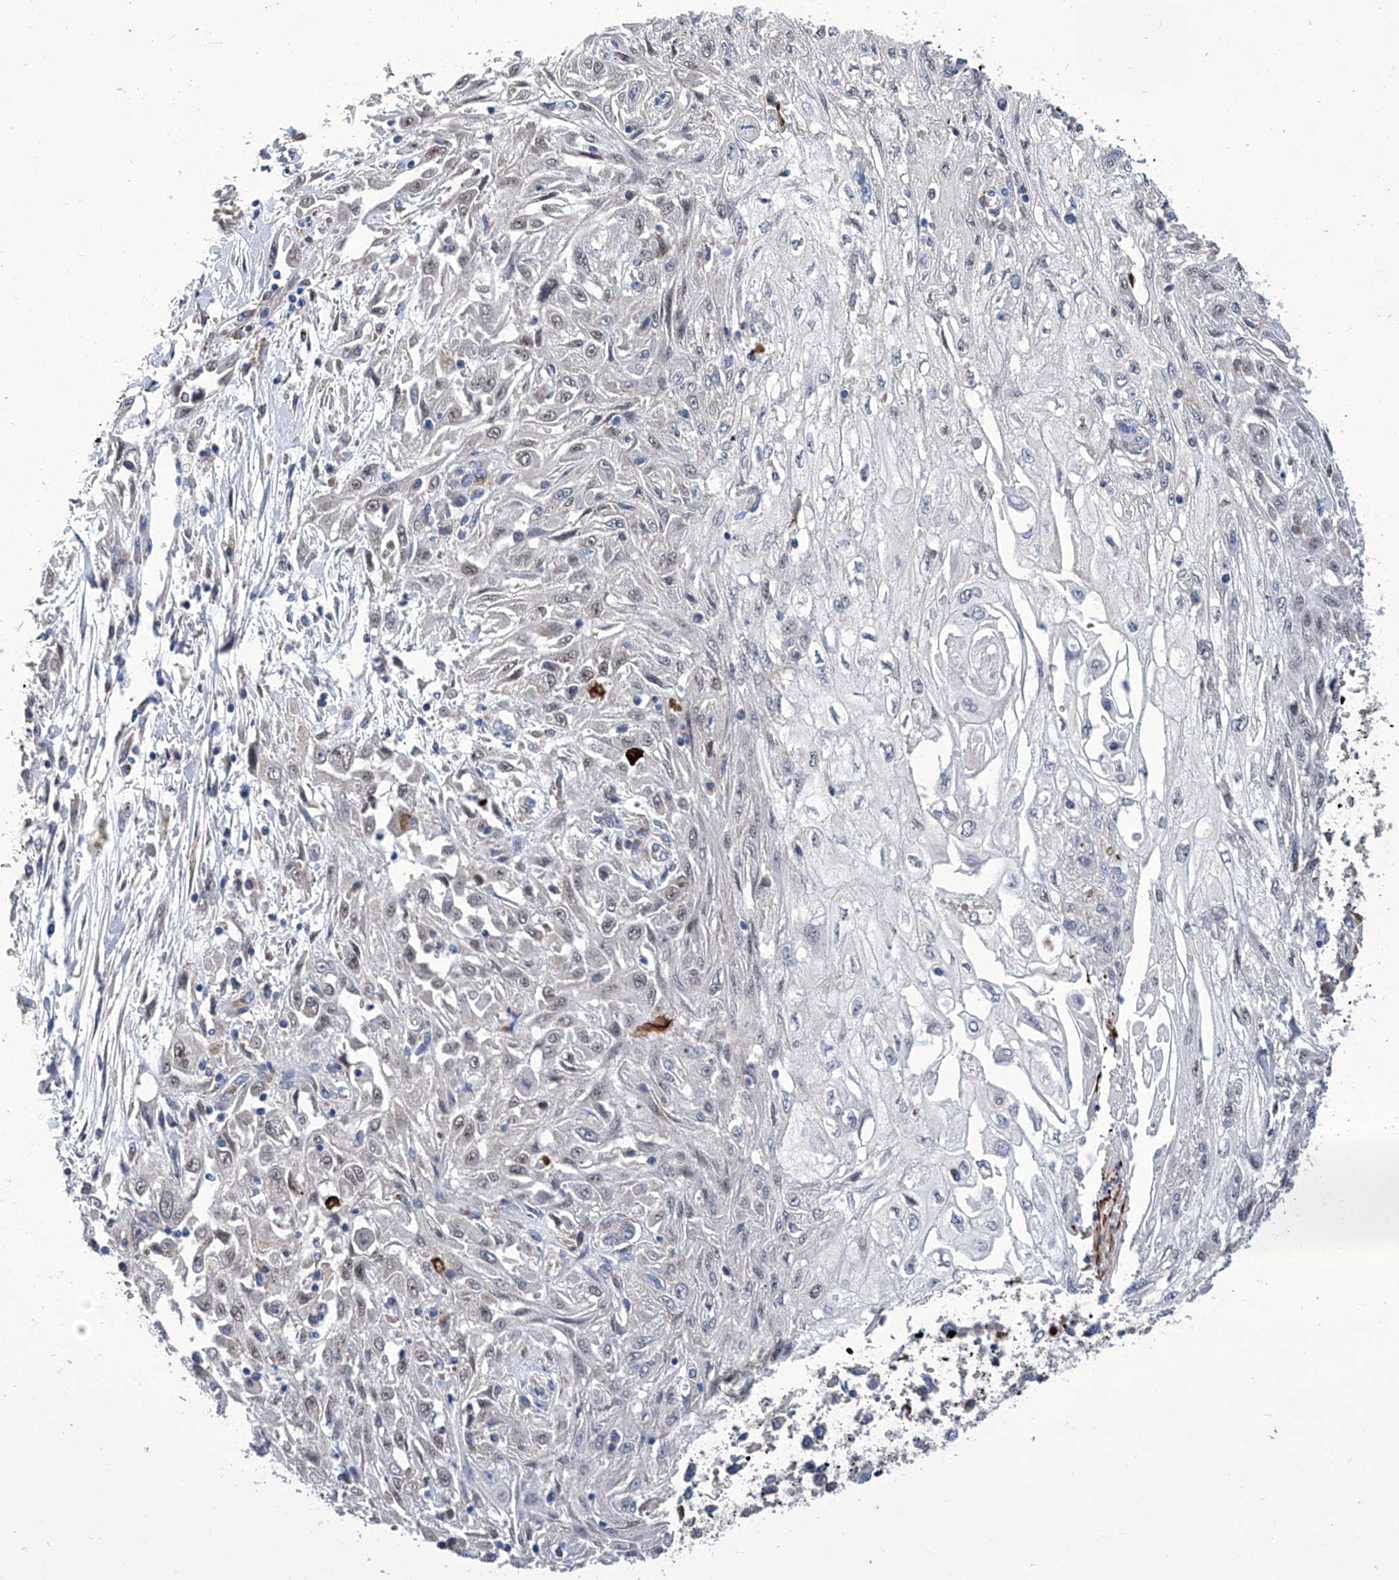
{"staining": {"intensity": "weak", "quantity": "25%-75%", "location": "nuclear"}, "tissue": "skin cancer", "cell_type": "Tumor cells", "image_type": "cancer", "snomed": [{"axis": "morphology", "description": "Squamous cell carcinoma, NOS"}, {"axis": "morphology", "description": "Squamous cell carcinoma, metastatic, NOS"}, {"axis": "topography", "description": "Skin"}, {"axis": "topography", "description": "Lymph node"}], "caption": "Weak nuclear protein staining is identified in about 25%-75% of tumor cells in skin metastatic squamous cell carcinoma.", "gene": "TJAP1", "patient": {"sex": "male", "age": 75}}